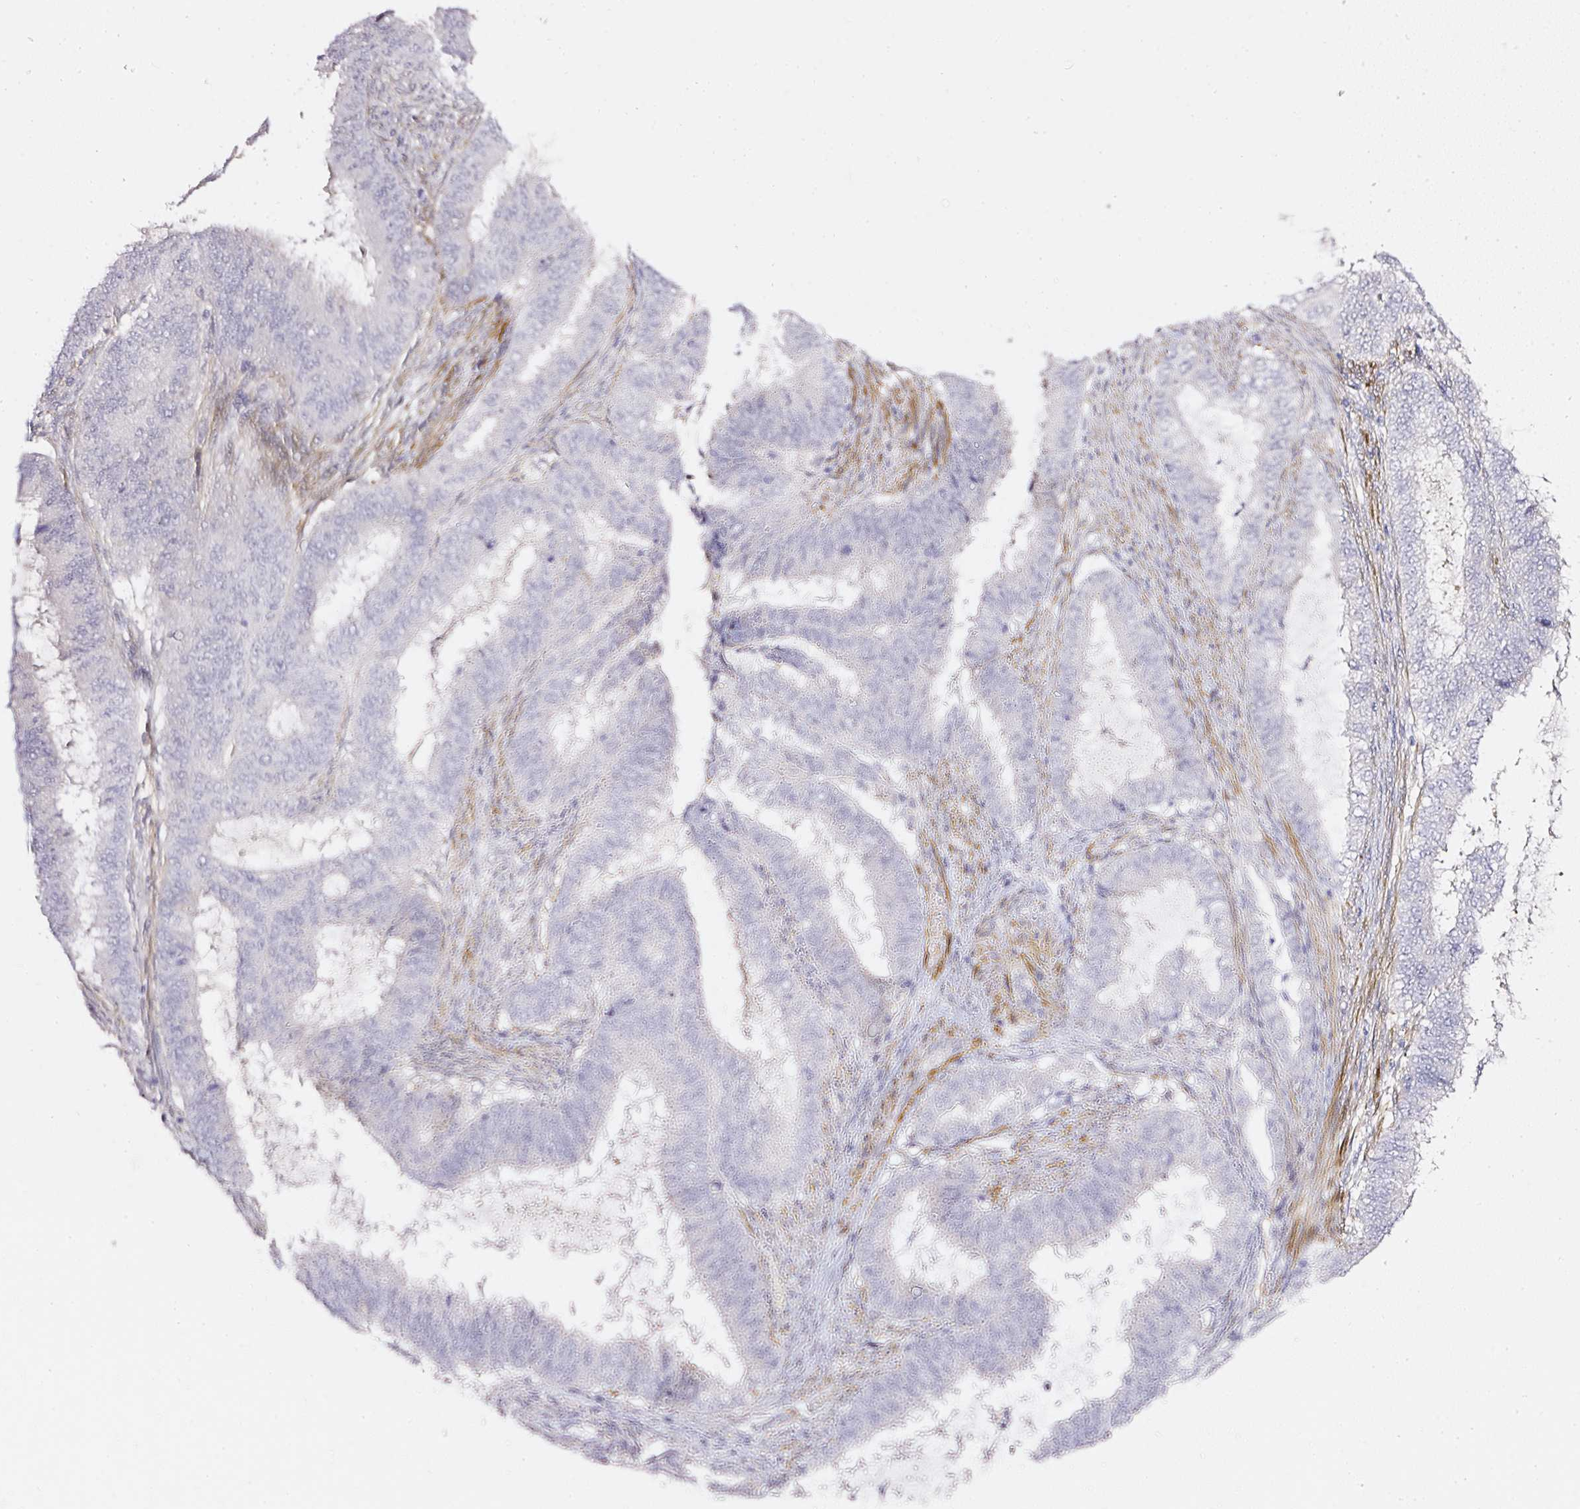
{"staining": {"intensity": "negative", "quantity": "none", "location": "none"}, "tissue": "endometrial cancer", "cell_type": "Tumor cells", "image_type": "cancer", "snomed": [{"axis": "morphology", "description": "Adenocarcinoma, NOS"}, {"axis": "topography", "description": "Endometrium"}], "caption": "This is an immunohistochemistry micrograph of human endometrial cancer (adenocarcinoma). There is no expression in tumor cells.", "gene": "TOGARAM1", "patient": {"sex": "female", "age": 51}}